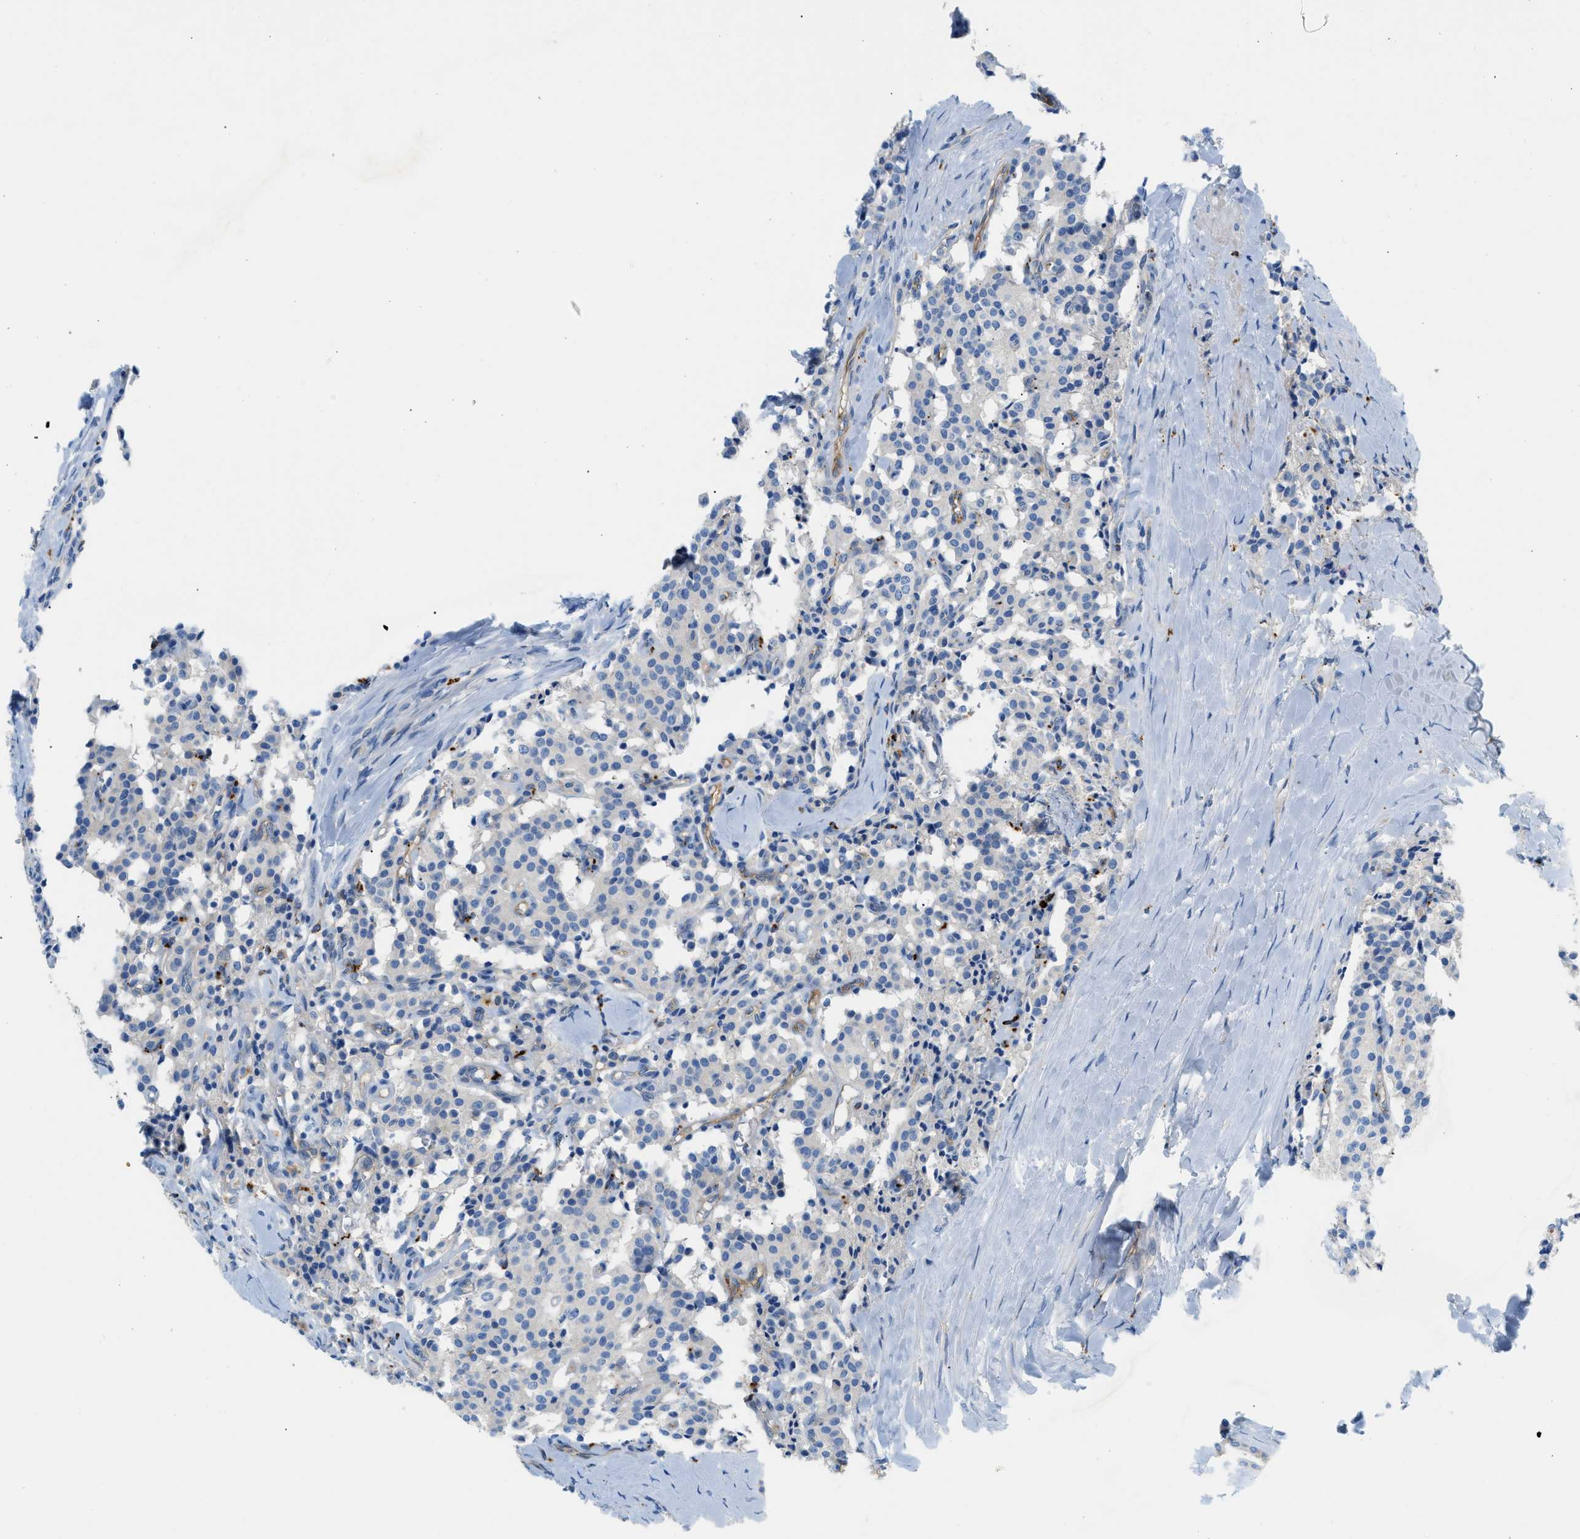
{"staining": {"intensity": "negative", "quantity": "none", "location": "none"}, "tissue": "carcinoid", "cell_type": "Tumor cells", "image_type": "cancer", "snomed": [{"axis": "morphology", "description": "Carcinoid, malignant, NOS"}, {"axis": "topography", "description": "Lung"}], "caption": "Tumor cells show no significant staining in carcinoid (malignant).", "gene": "ORAI1", "patient": {"sex": "male", "age": 30}}